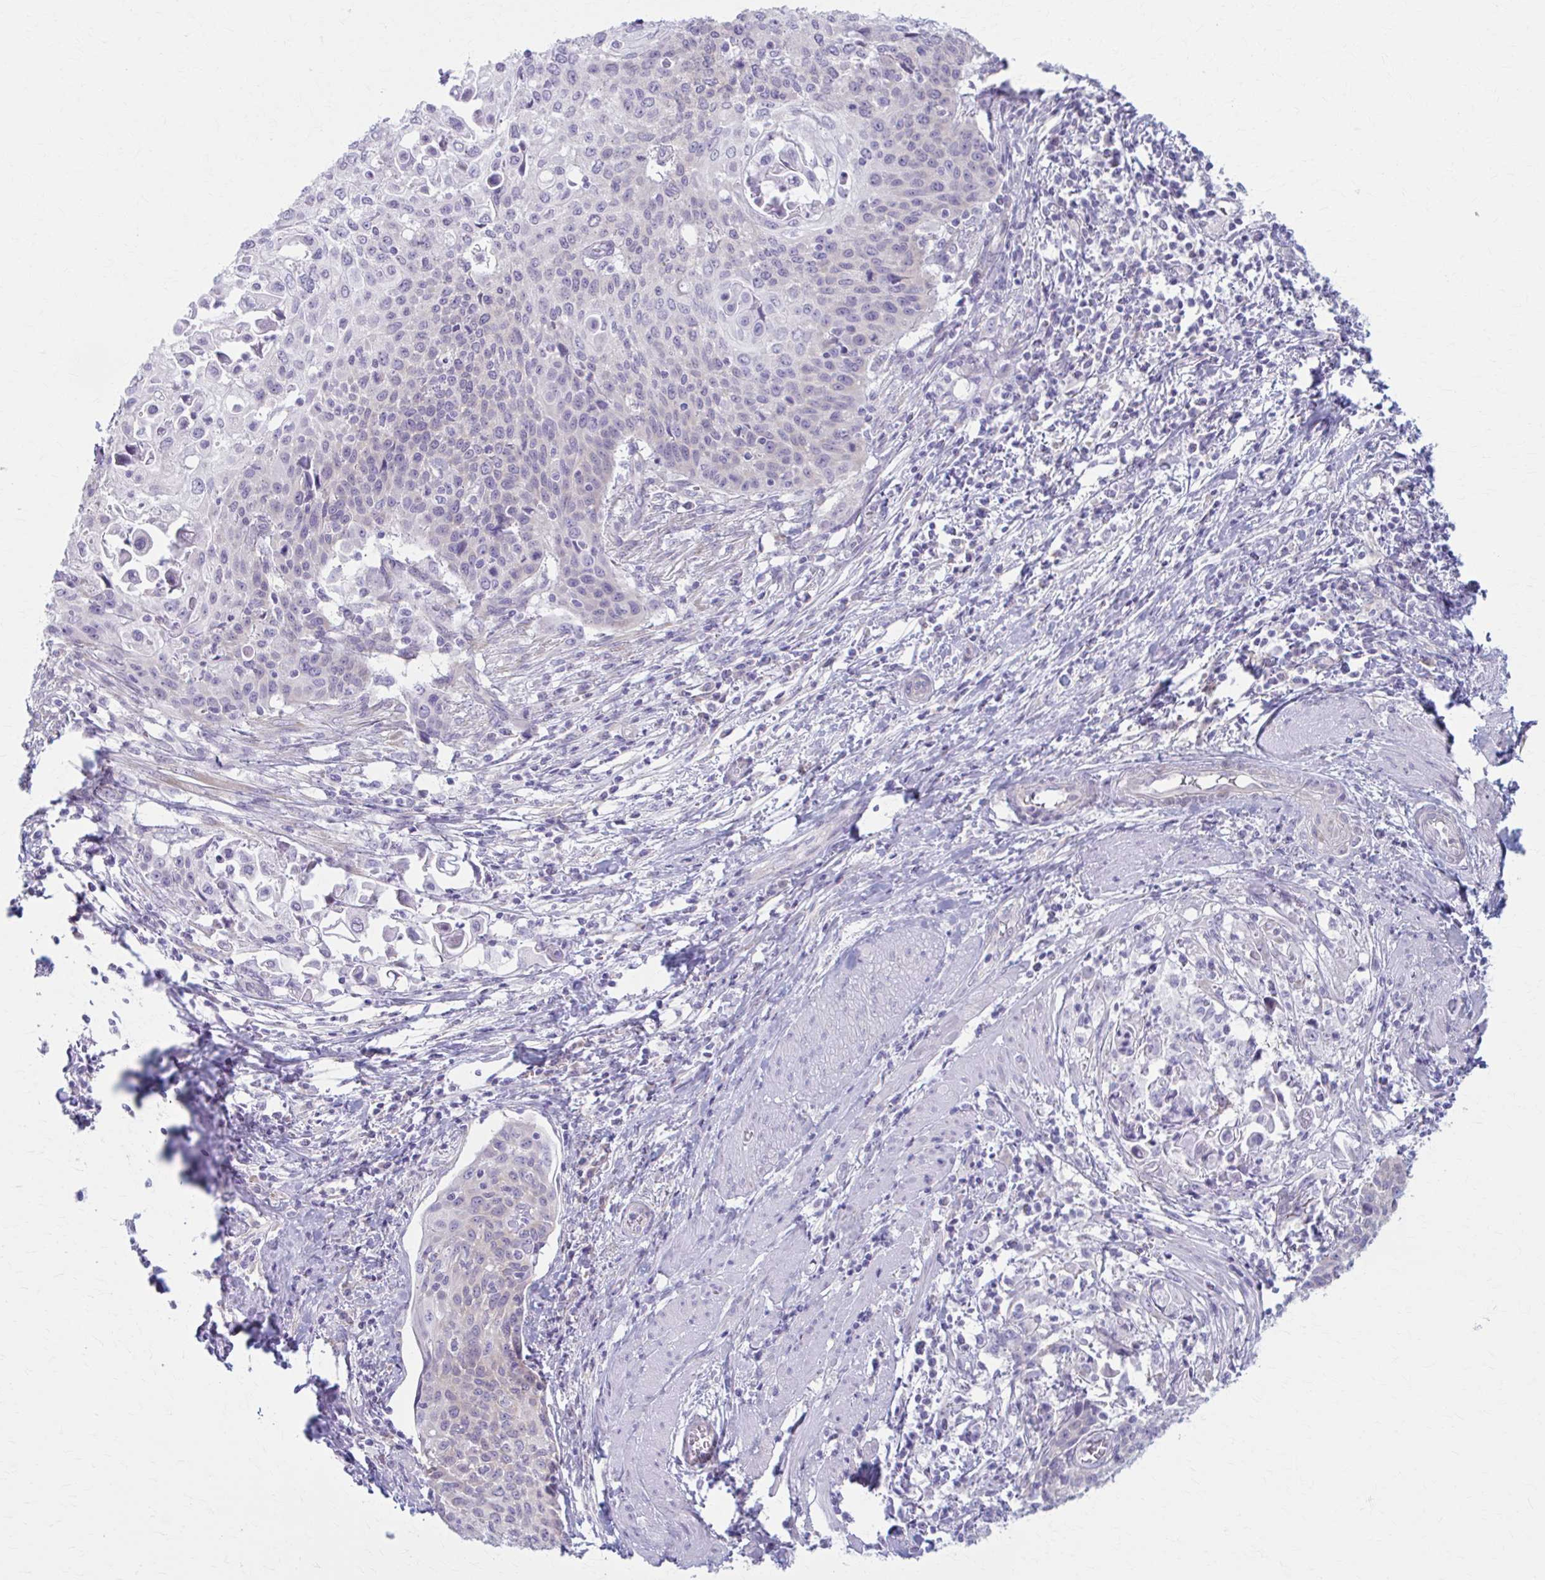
{"staining": {"intensity": "negative", "quantity": "none", "location": "none"}, "tissue": "cervical cancer", "cell_type": "Tumor cells", "image_type": "cancer", "snomed": [{"axis": "morphology", "description": "Squamous cell carcinoma, NOS"}, {"axis": "topography", "description": "Cervix"}], "caption": "Tumor cells show no significant protein positivity in cervical cancer (squamous cell carcinoma).", "gene": "PRKRA", "patient": {"sex": "female", "age": 65}}